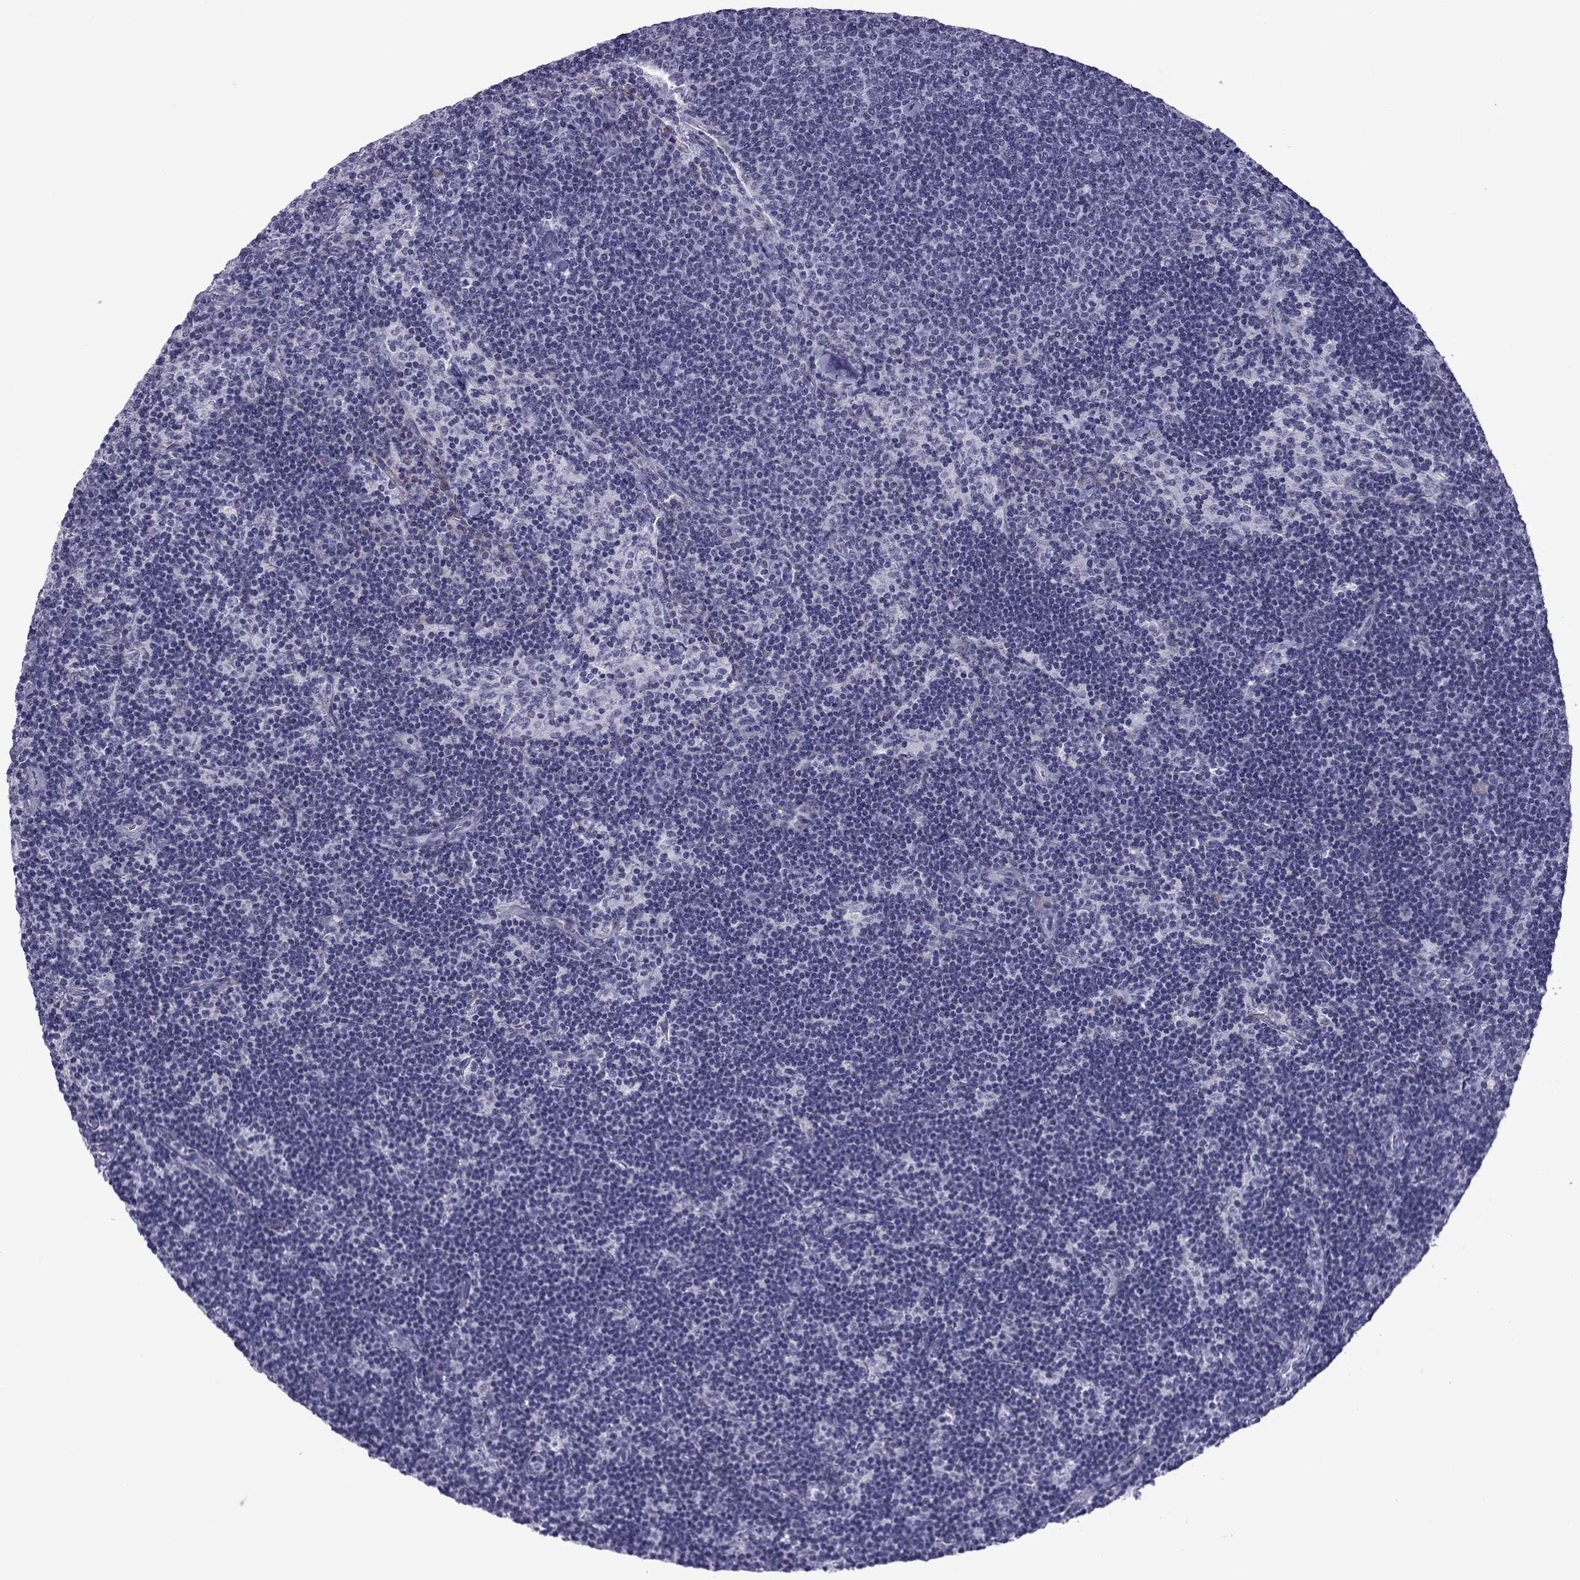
{"staining": {"intensity": "negative", "quantity": "none", "location": "none"}, "tissue": "lymph node", "cell_type": "Germinal center cells", "image_type": "normal", "snomed": [{"axis": "morphology", "description": "Normal tissue, NOS"}, {"axis": "topography", "description": "Lymph node"}], "caption": "Immunohistochemical staining of benign human lymph node shows no significant staining in germinal center cells. The staining is performed using DAB (3,3'-diaminobenzidine) brown chromogen with nuclei counter-stained in using hematoxylin.", "gene": "ZNF646", "patient": {"sex": "female", "age": 34}}